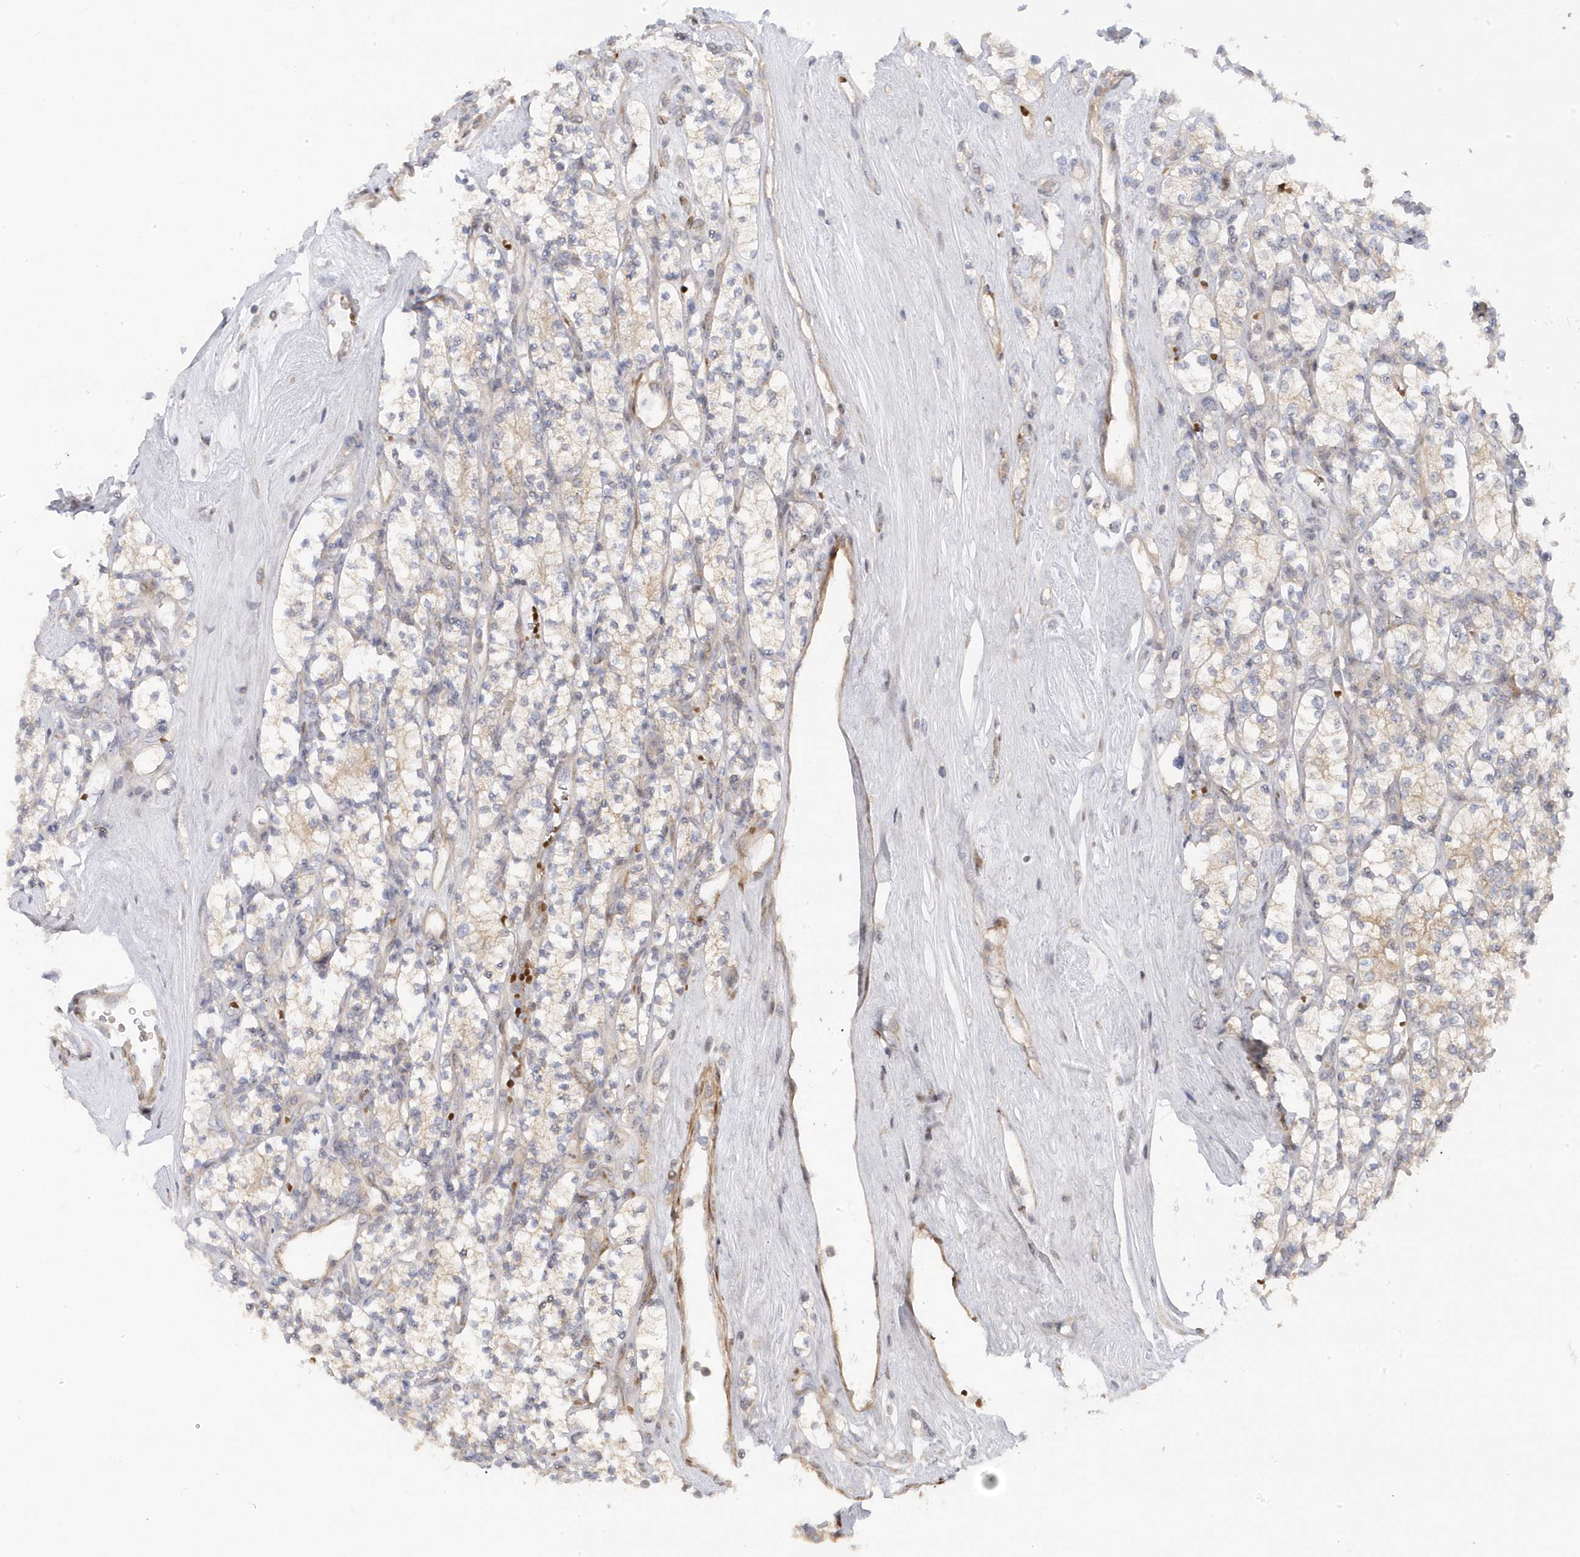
{"staining": {"intensity": "weak", "quantity": "<25%", "location": "cytoplasmic/membranous"}, "tissue": "renal cancer", "cell_type": "Tumor cells", "image_type": "cancer", "snomed": [{"axis": "morphology", "description": "Adenocarcinoma, NOS"}, {"axis": "topography", "description": "Kidney"}], "caption": "IHC histopathology image of human adenocarcinoma (renal) stained for a protein (brown), which reveals no staining in tumor cells.", "gene": "MAP7D3", "patient": {"sex": "male", "age": 77}}